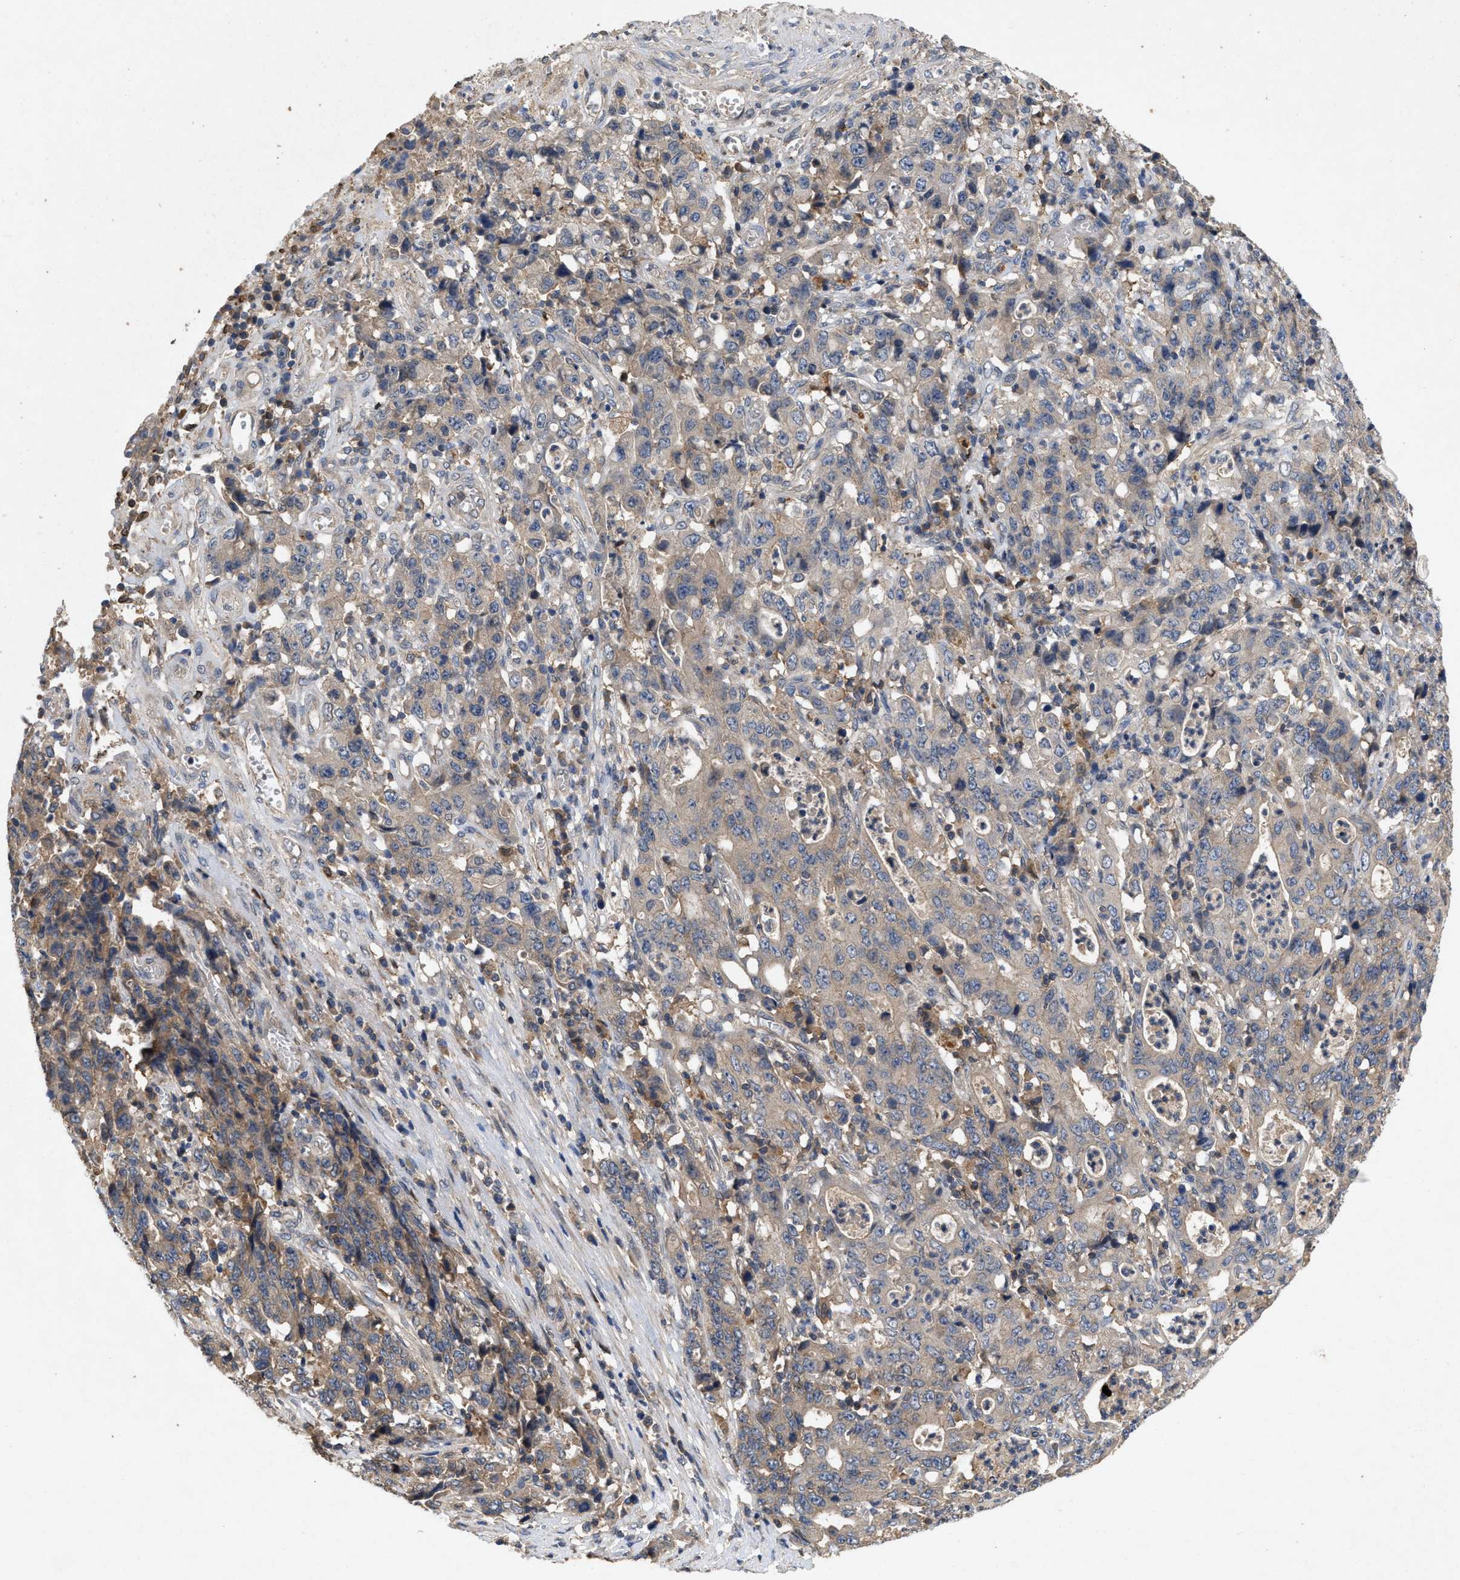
{"staining": {"intensity": "weak", "quantity": "25%-75%", "location": "cytoplasmic/membranous"}, "tissue": "stomach cancer", "cell_type": "Tumor cells", "image_type": "cancer", "snomed": [{"axis": "morphology", "description": "Adenocarcinoma, NOS"}, {"axis": "topography", "description": "Stomach, upper"}], "caption": "A brown stain labels weak cytoplasmic/membranous positivity of a protein in human stomach cancer tumor cells.", "gene": "LPAR2", "patient": {"sex": "male", "age": 69}}